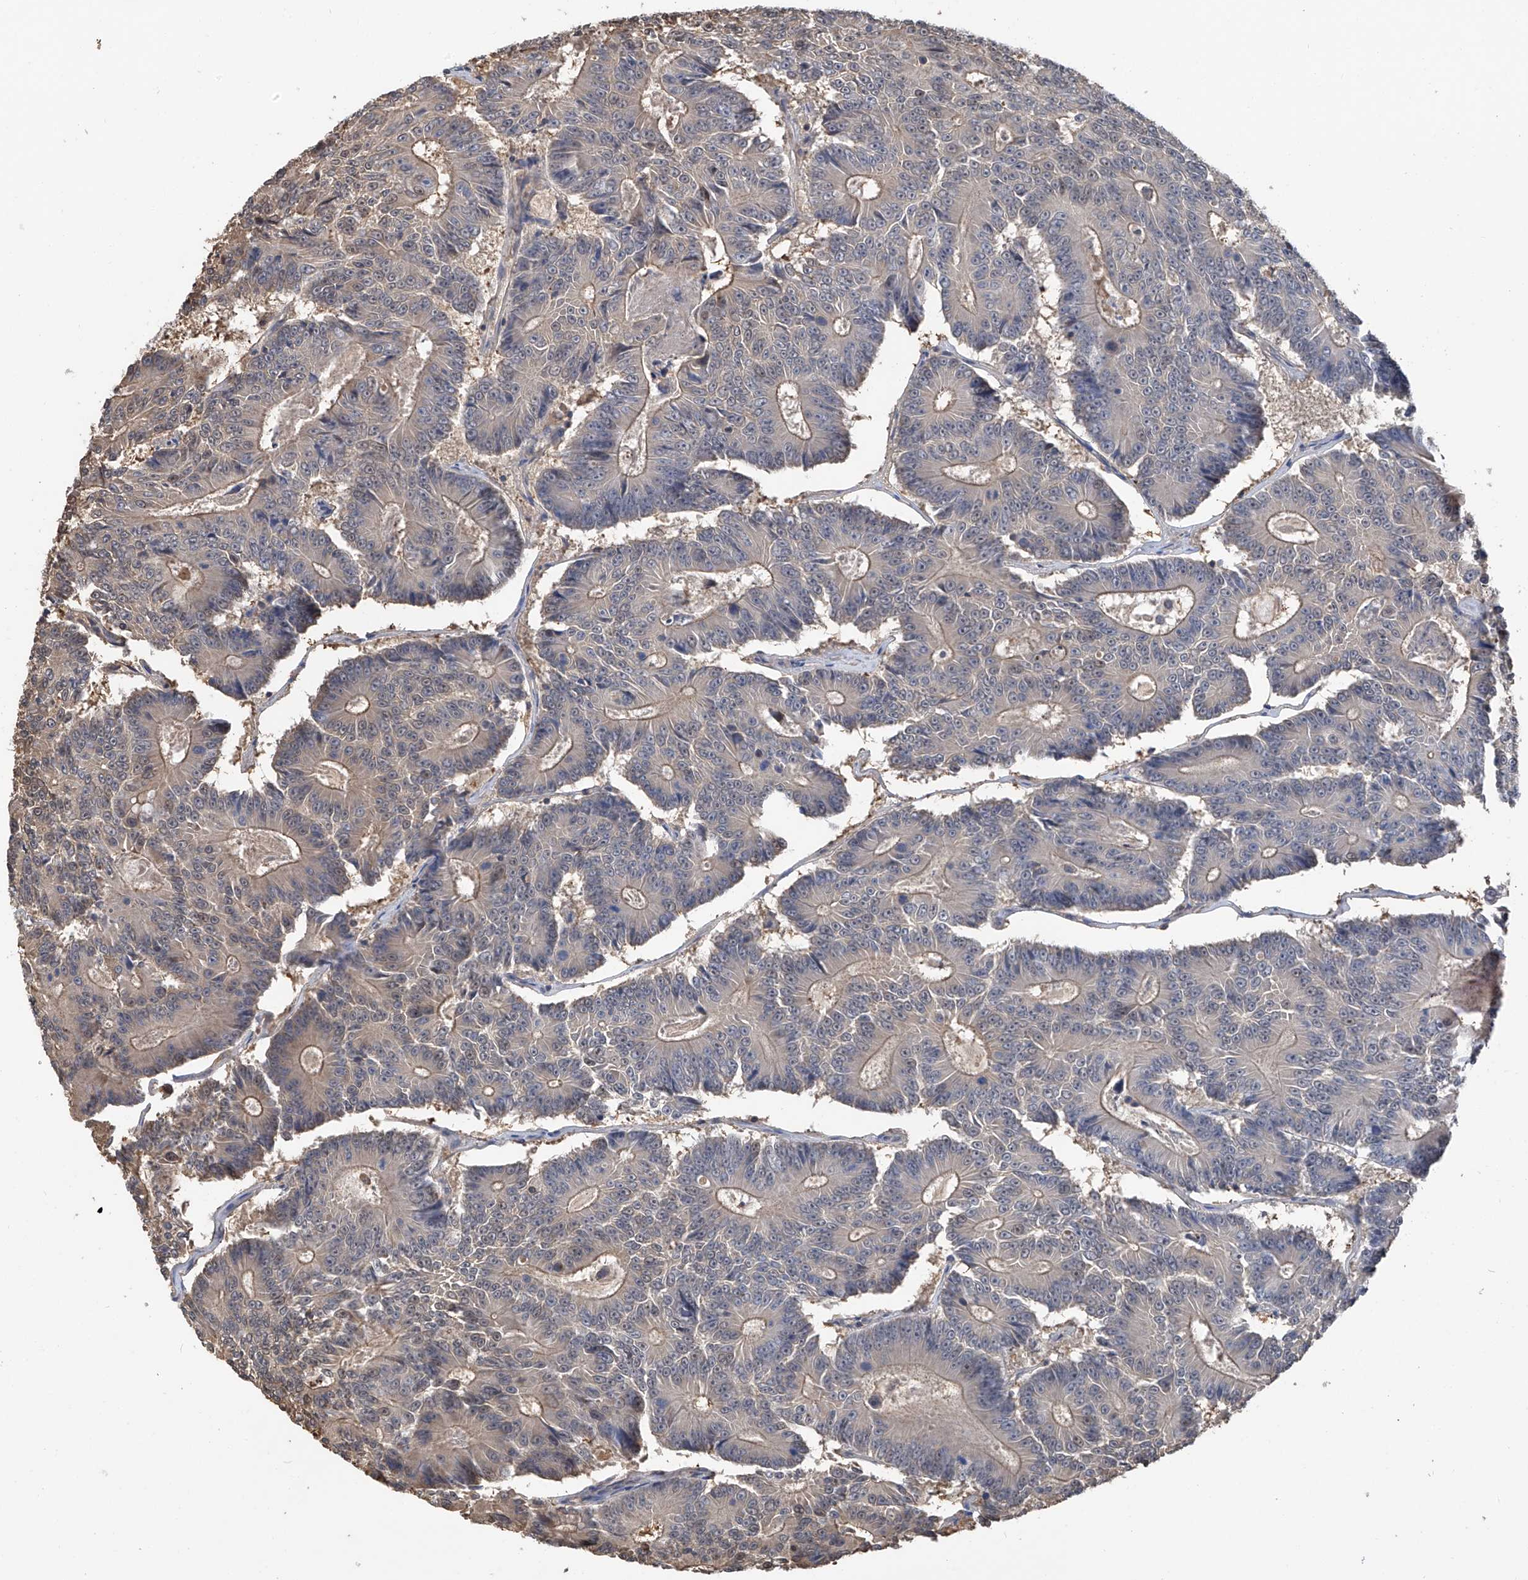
{"staining": {"intensity": "weak", "quantity": "25%-75%", "location": "cytoplasmic/membranous"}, "tissue": "colorectal cancer", "cell_type": "Tumor cells", "image_type": "cancer", "snomed": [{"axis": "morphology", "description": "Adenocarcinoma, NOS"}, {"axis": "topography", "description": "Colon"}], "caption": "Human colorectal cancer (adenocarcinoma) stained with a brown dye demonstrates weak cytoplasmic/membranous positive positivity in approximately 25%-75% of tumor cells.", "gene": "PMM1", "patient": {"sex": "male", "age": 83}}